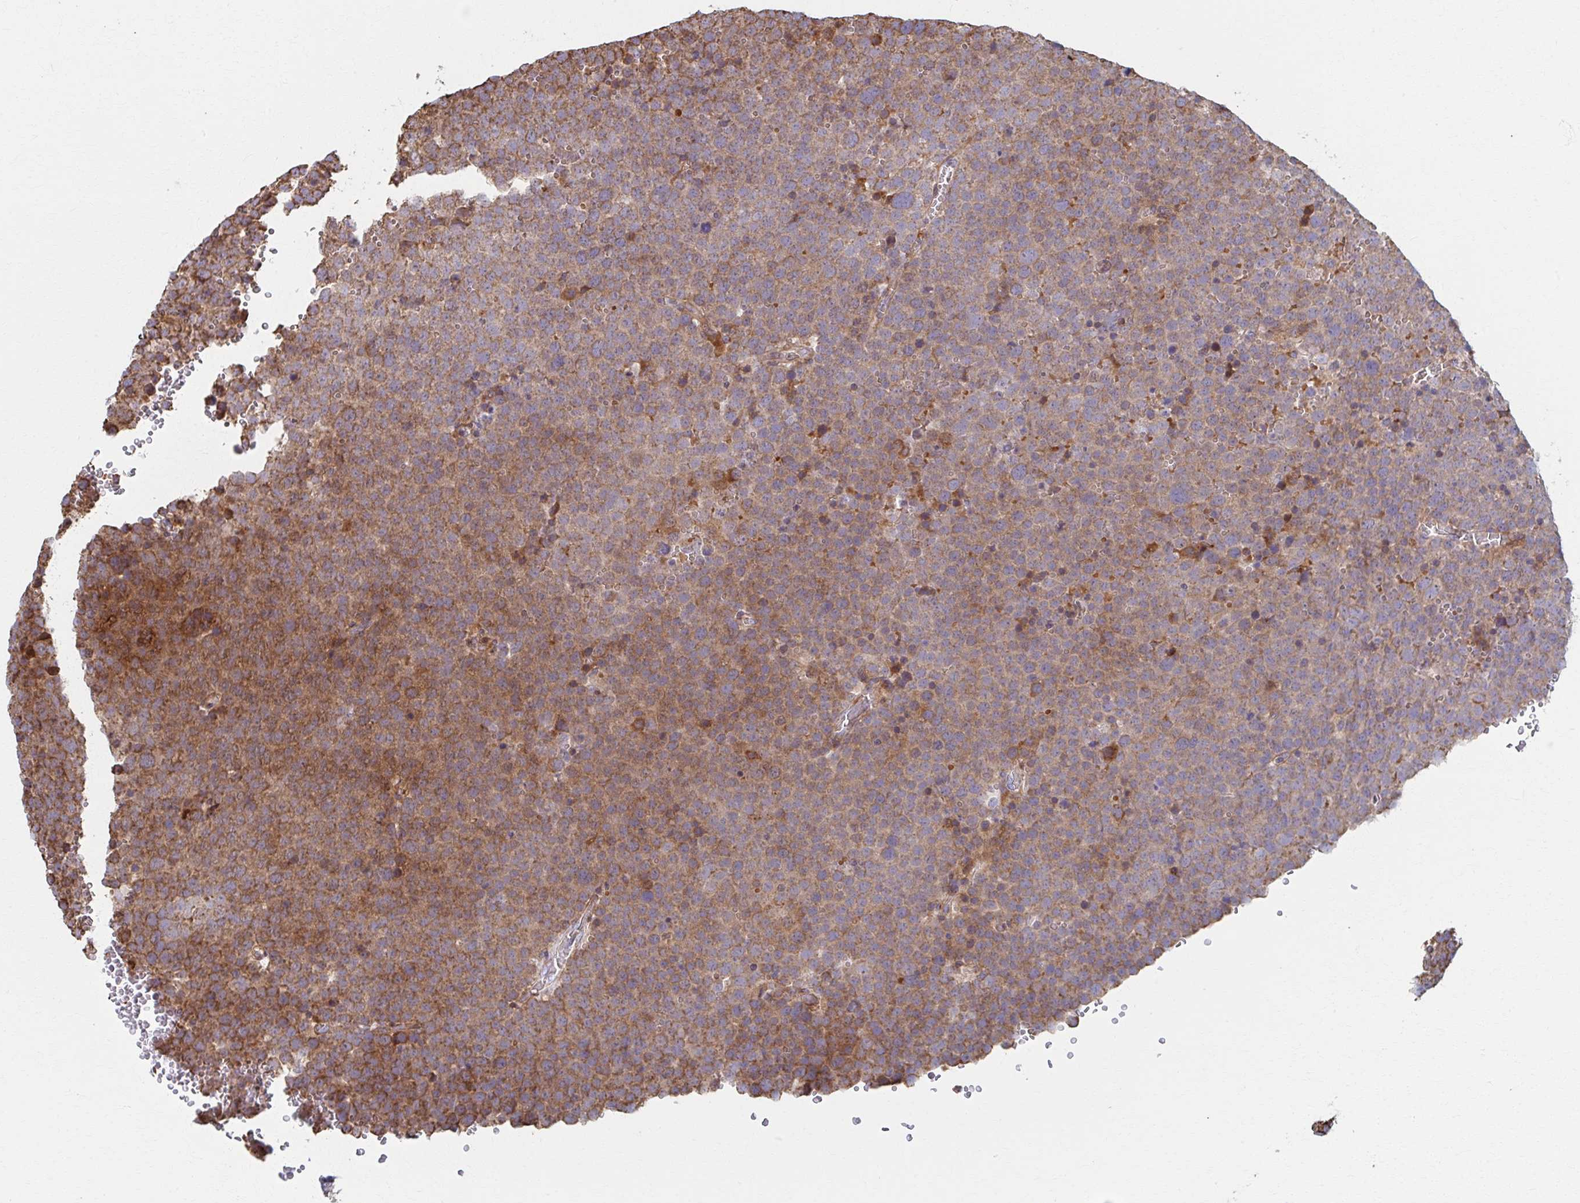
{"staining": {"intensity": "moderate", "quantity": ">75%", "location": "cytoplasmic/membranous"}, "tissue": "testis cancer", "cell_type": "Tumor cells", "image_type": "cancer", "snomed": [{"axis": "morphology", "description": "Seminoma, NOS"}, {"axis": "topography", "description": "Testis"}], "caption": "Immunohistochemistry (DAB (3,3'-diaminobenzidine)) staining of human seminoma (testis) shows moderate cytoplasmic/membranous protein staining in about >75% of tumor cells. (DAB = brown stain, brightfield microscopy at high magnification).", "gene": "SAT1", "patient": {"sex": "male", "age": 71}}